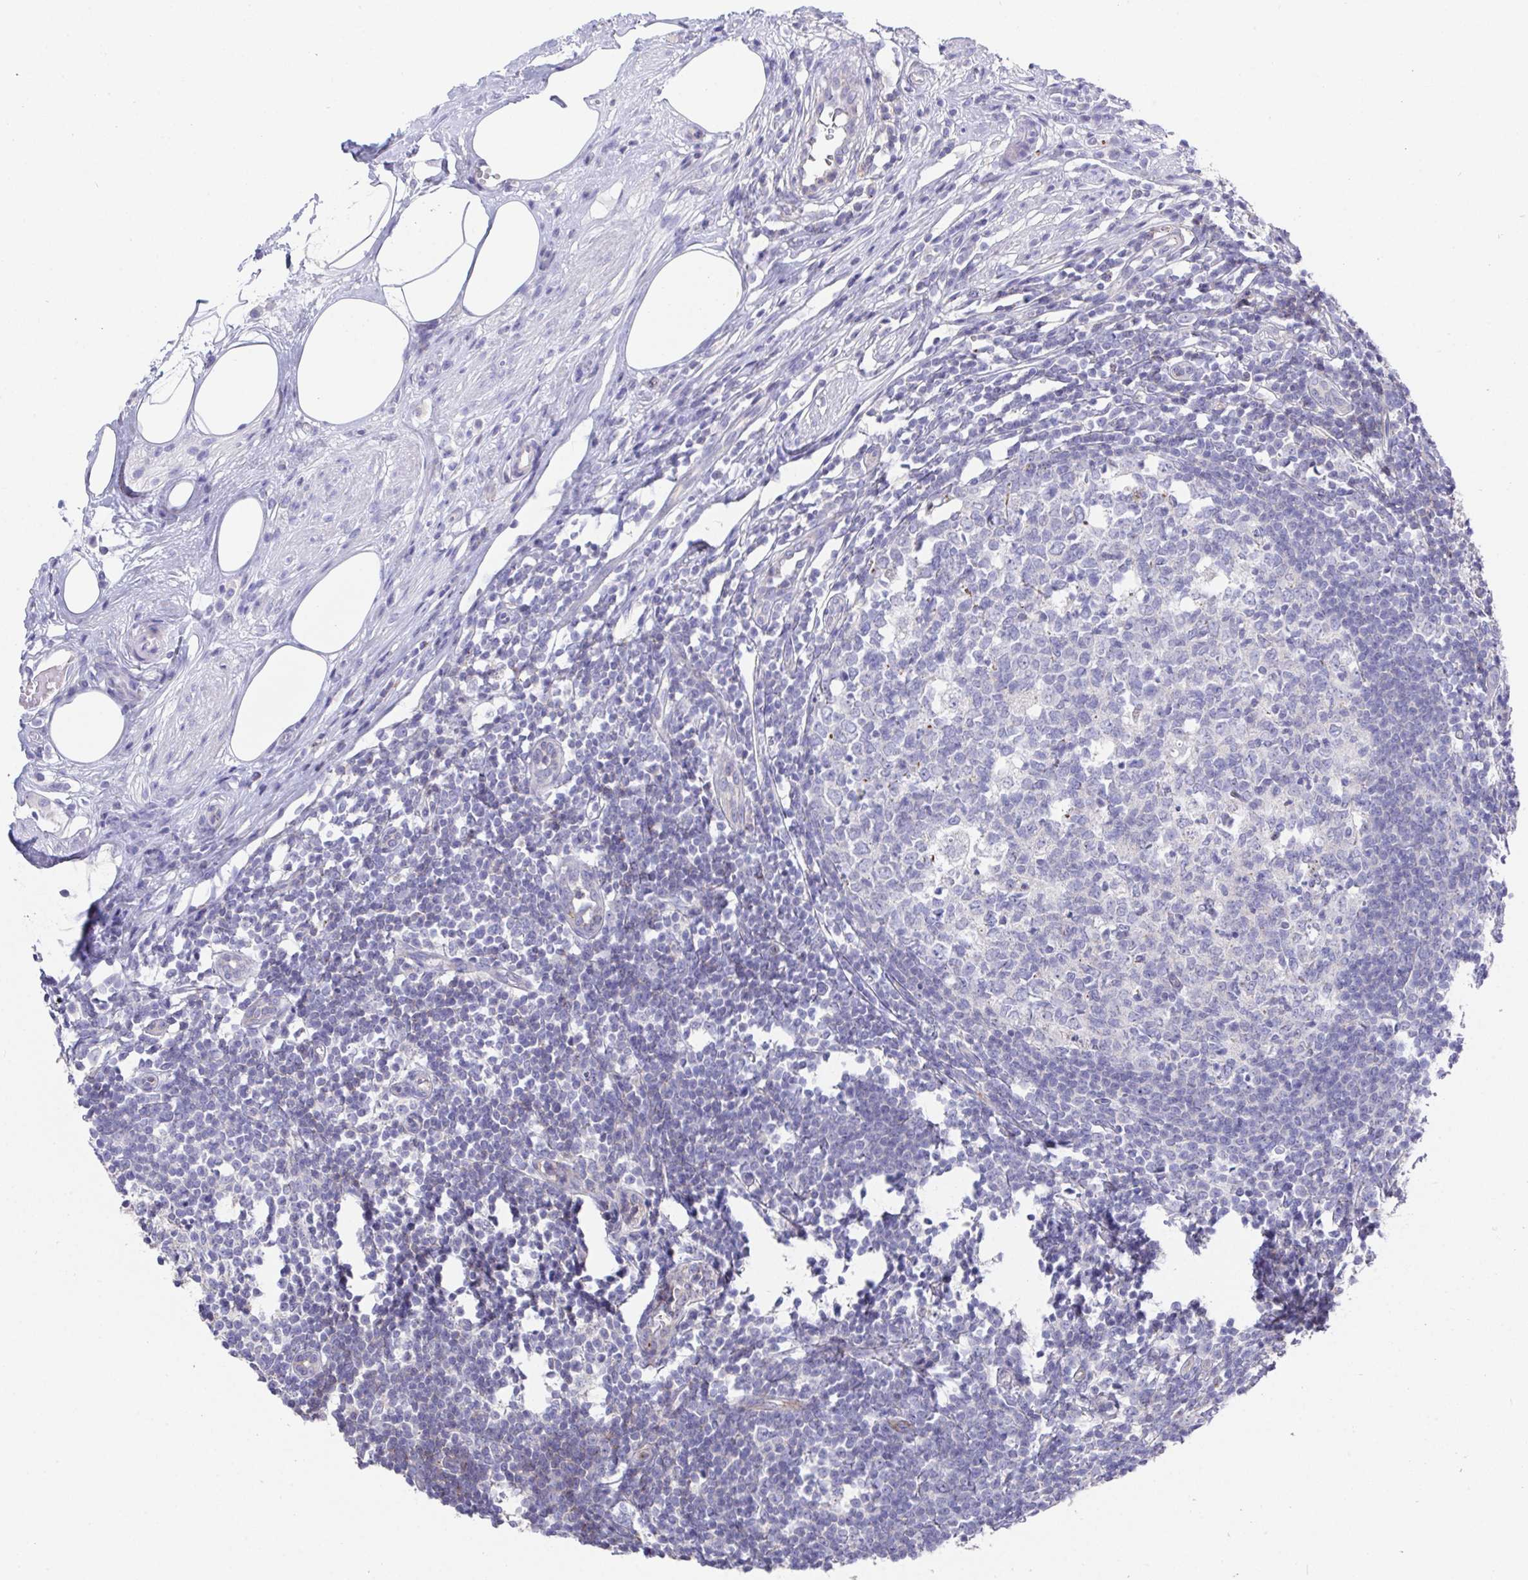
{"staining": {"intensity": "moderate", "quantity": "25%-75%", "location": "cytoplasmic/membranous"}, "tissue": "appendix", "cell_type": "Glandular cells", "image_type": "normal", "snomed": [{"axis": "morphology", "description": "Normal tissue, NOS"}, {"axis": "topography", "description": "Appendix"}], "caption": "The image reveals immunohistochemical staining of unremarkable appendix. There is moderate cytoplasmic/membranous staining is identified in approximately 25%-75% of glandular cells. (Stains: DAB (3,3'-diaminobenzidine) in brown, nuclei in blue, Microscopy: brightfield microscopy at high magnification).", "gene": "PRG3", "patient": {"sex": "female", "age": 56}}